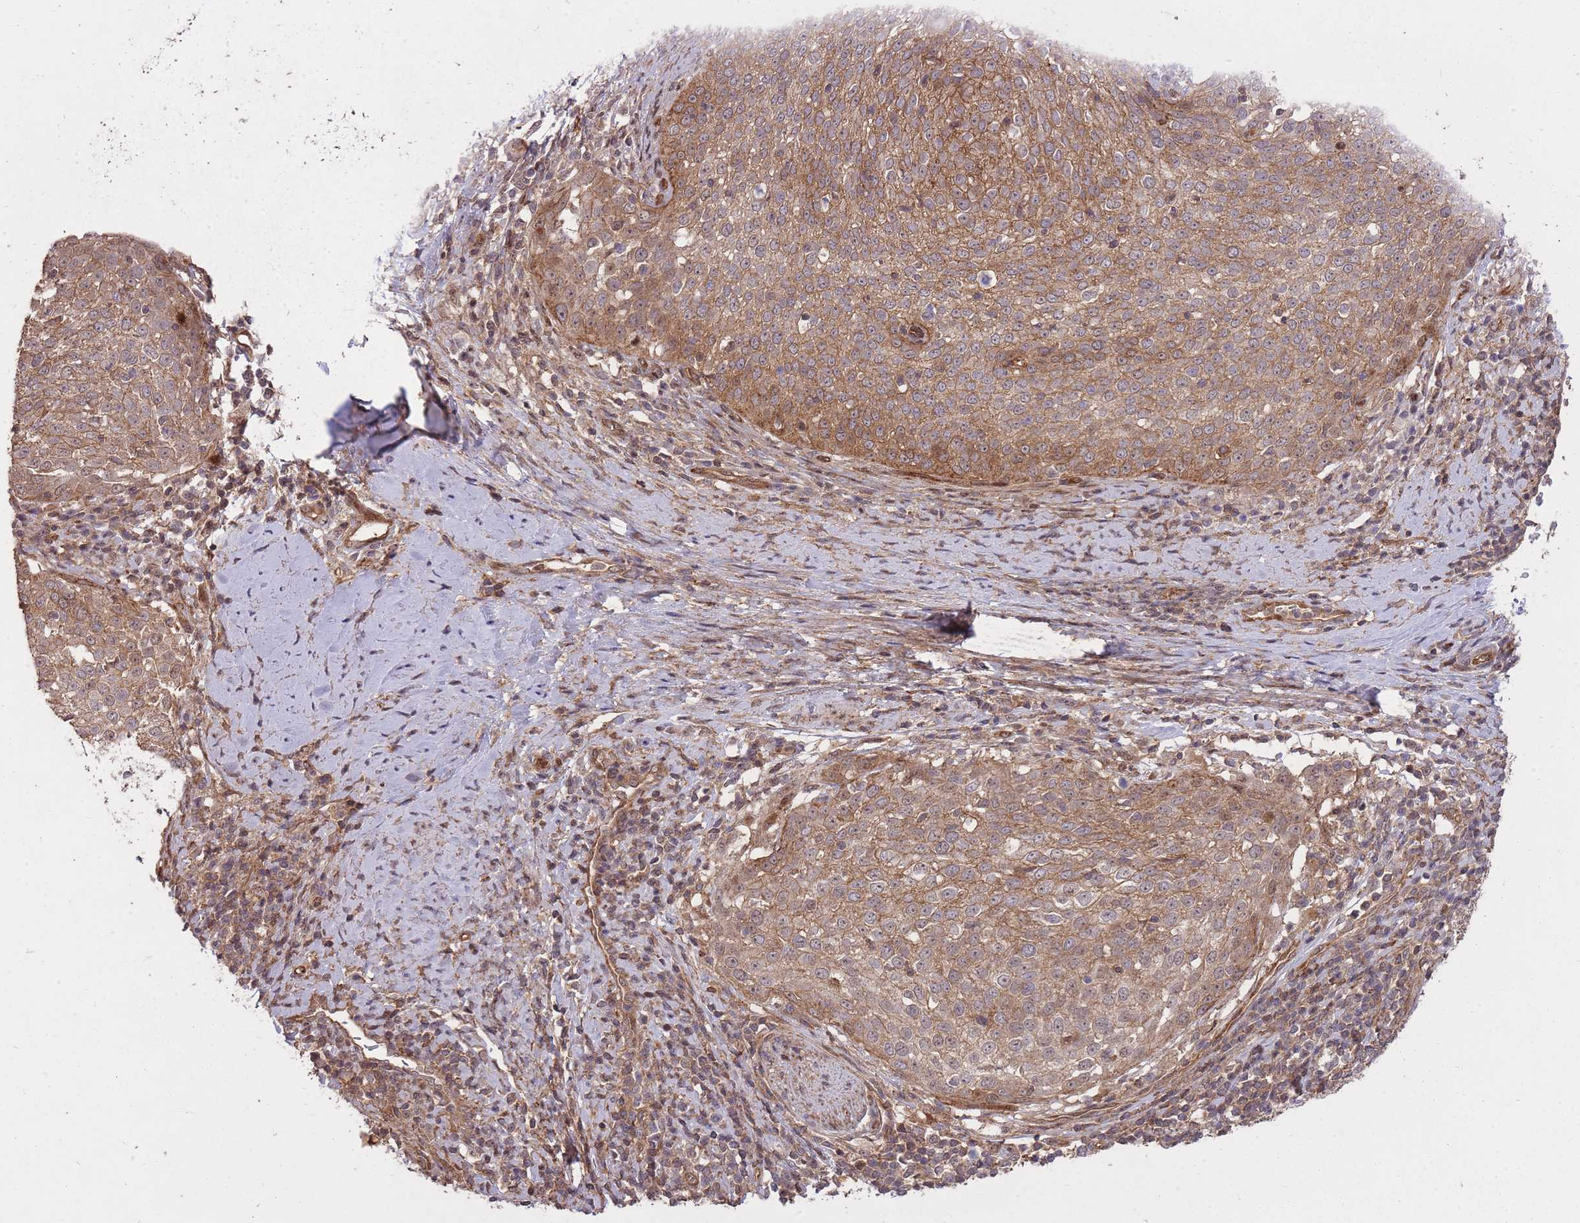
{"staining": {"intensity": "moderate", "quantity": ">75%", "location": "cytoplasmic/membranous"}, "tissue": "cervical cancer", "cell_type": "Tumor cells", "image_type": "cancer", "snomed": [{"axis": "morphology", "description": "Squamous cell carcinoma, NOS"}, {"axis": "topography", "description": "Cervix"}], "caption": "Immunohistochemical staining of cervical cancer displays medium levels of moderate cytoplasmic/membranous staining in approximately >75% of tumor cells.", "gene": "PLD1", "patient": {"sex": "female", "age": 57}}